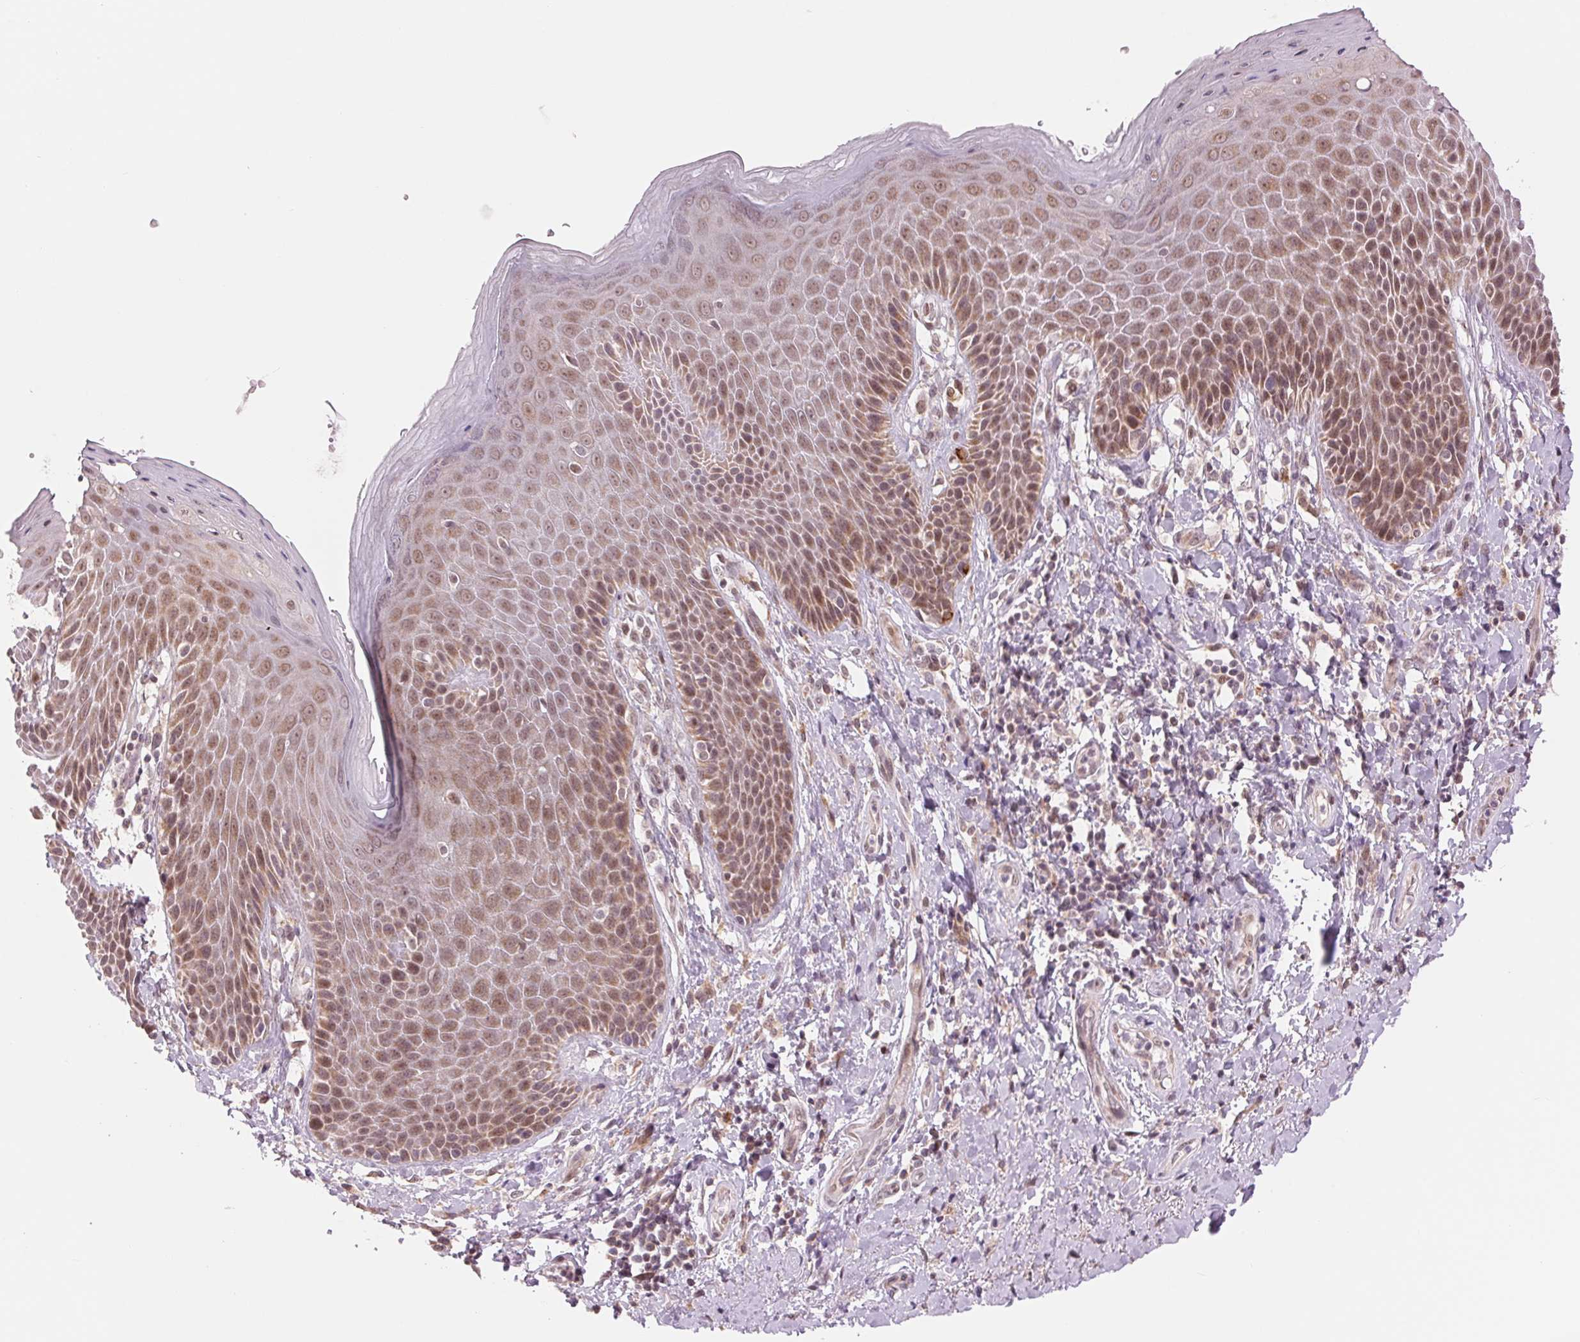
{"staining": {"intensity": "weak", "quantity": ">75%", "location": "nuclear"}, "tissue": "skin", "cell_type": "Epidermal cells", "image_type": "normal", "snomed": [{"axis": "morphology", "description": "Normal tissue, NOS"}, {"axis": "topography", "description": "Anal"}, {"axis": "topography", "description": "Peripheral nerve tissue"}], "caption": "The photomicrograph reveals a brown stain indicating the presence of a protein in the nuclear of epidermal cells in skin. Using DAB (brown) and hematoxylin (blue) stains, captured at high magnification using brightfield microscopy.", "gene": "ARHGAP32", "patient": {"sex": "male", "age": 51}}